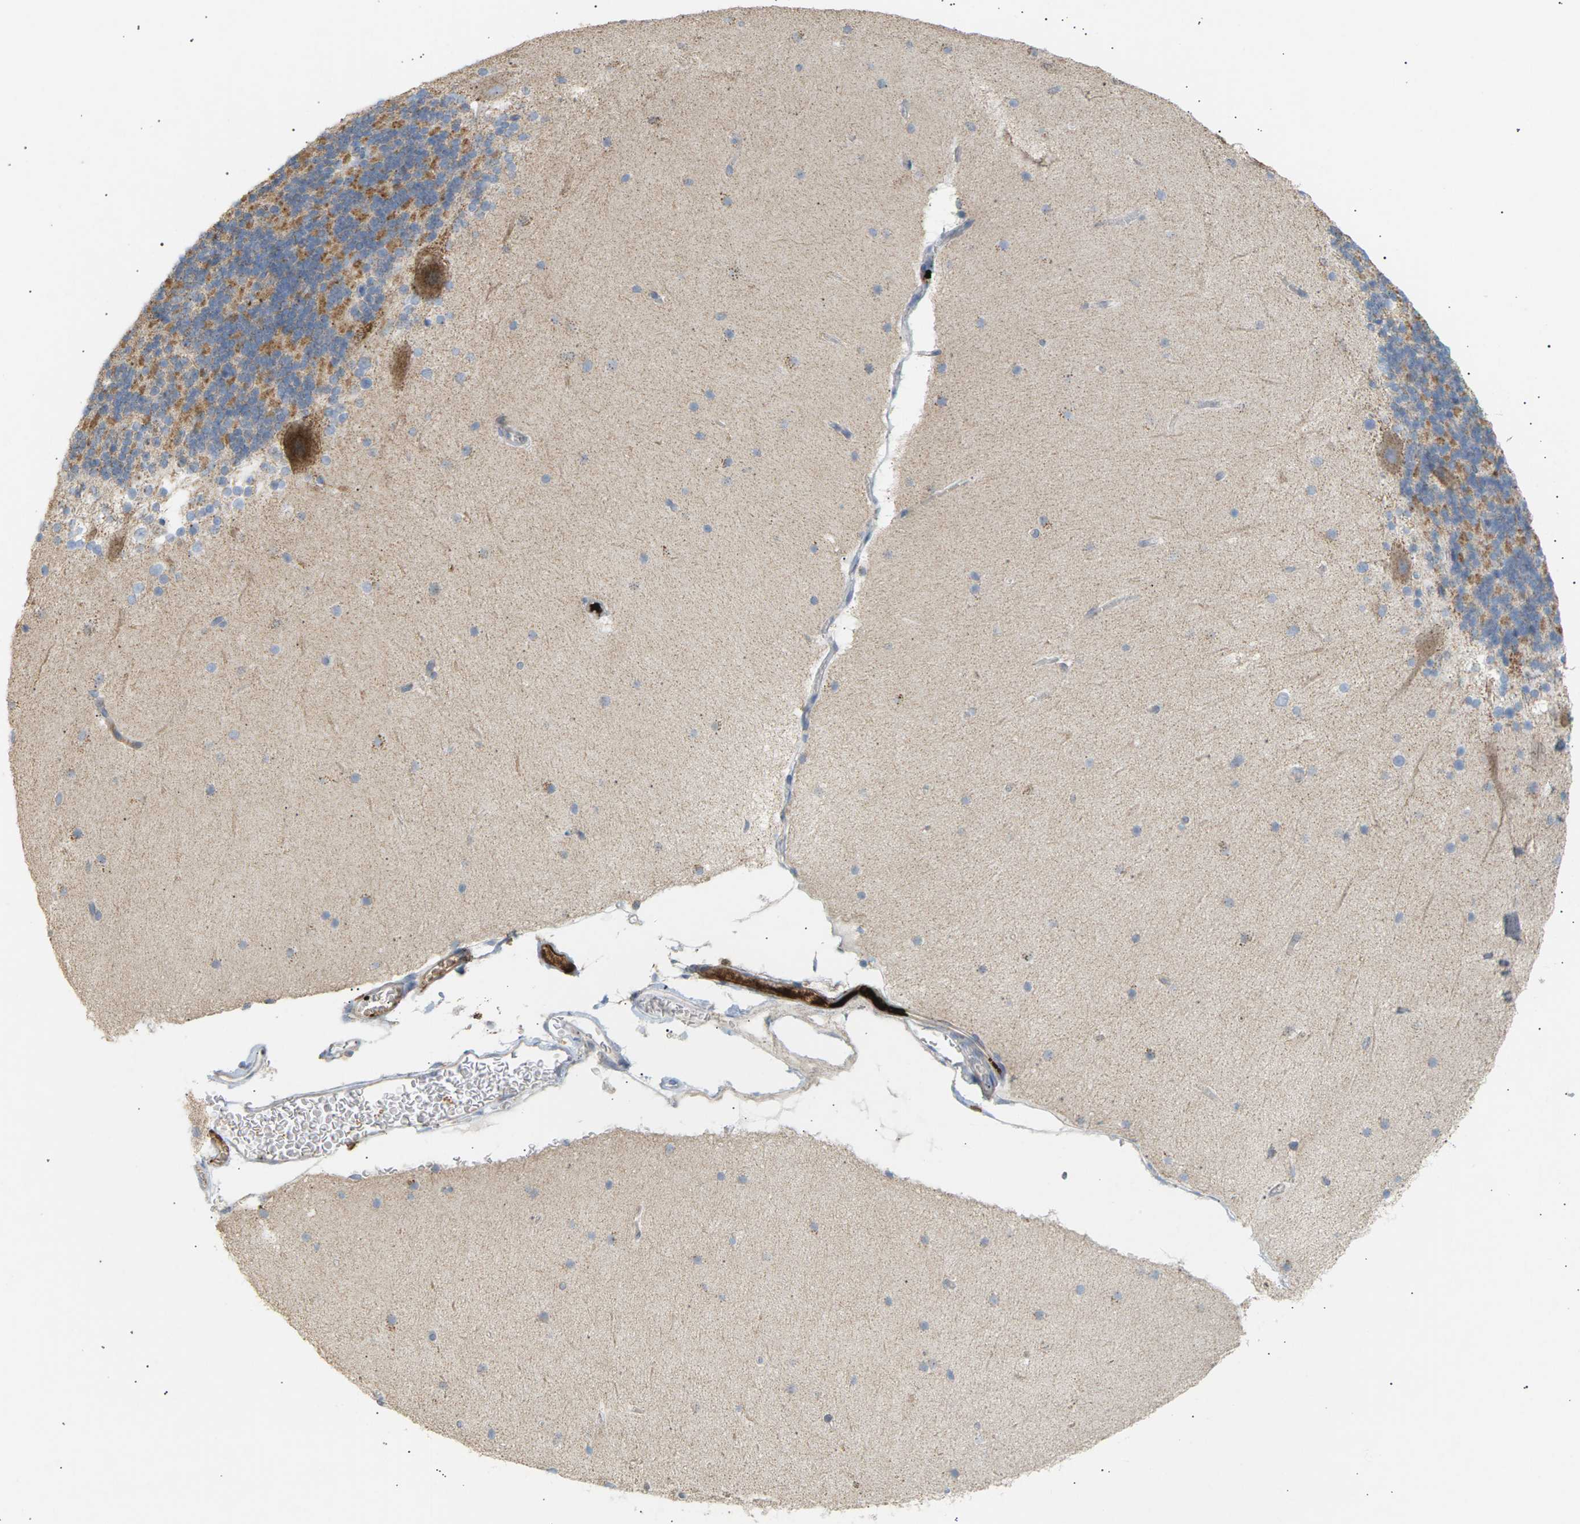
{"staining": {"intensity": "moderate", "quantity": "25%-75%", "location": "cytoplasmic/membranous"}, "tissue": "cerebellum", "cell_type": "Cells in granular layer", "image_type": "normal", "snomed": [{"axis": "morphology", "description": "Normal tissue, NOS"}, {"axis": "topography", "description": "Cerebellum"}], "caption": "Normal cerebellum exhibits moderate cytoplasmic/membranous expression in approximately 25%-75% of cells in granular layer (DAB (3,3'-diaminobenzidine) = brown stain, brightfield microscopy at high magnification)..", "gene": "LIME1", "patient": {"sex": "female", "age": 19}}